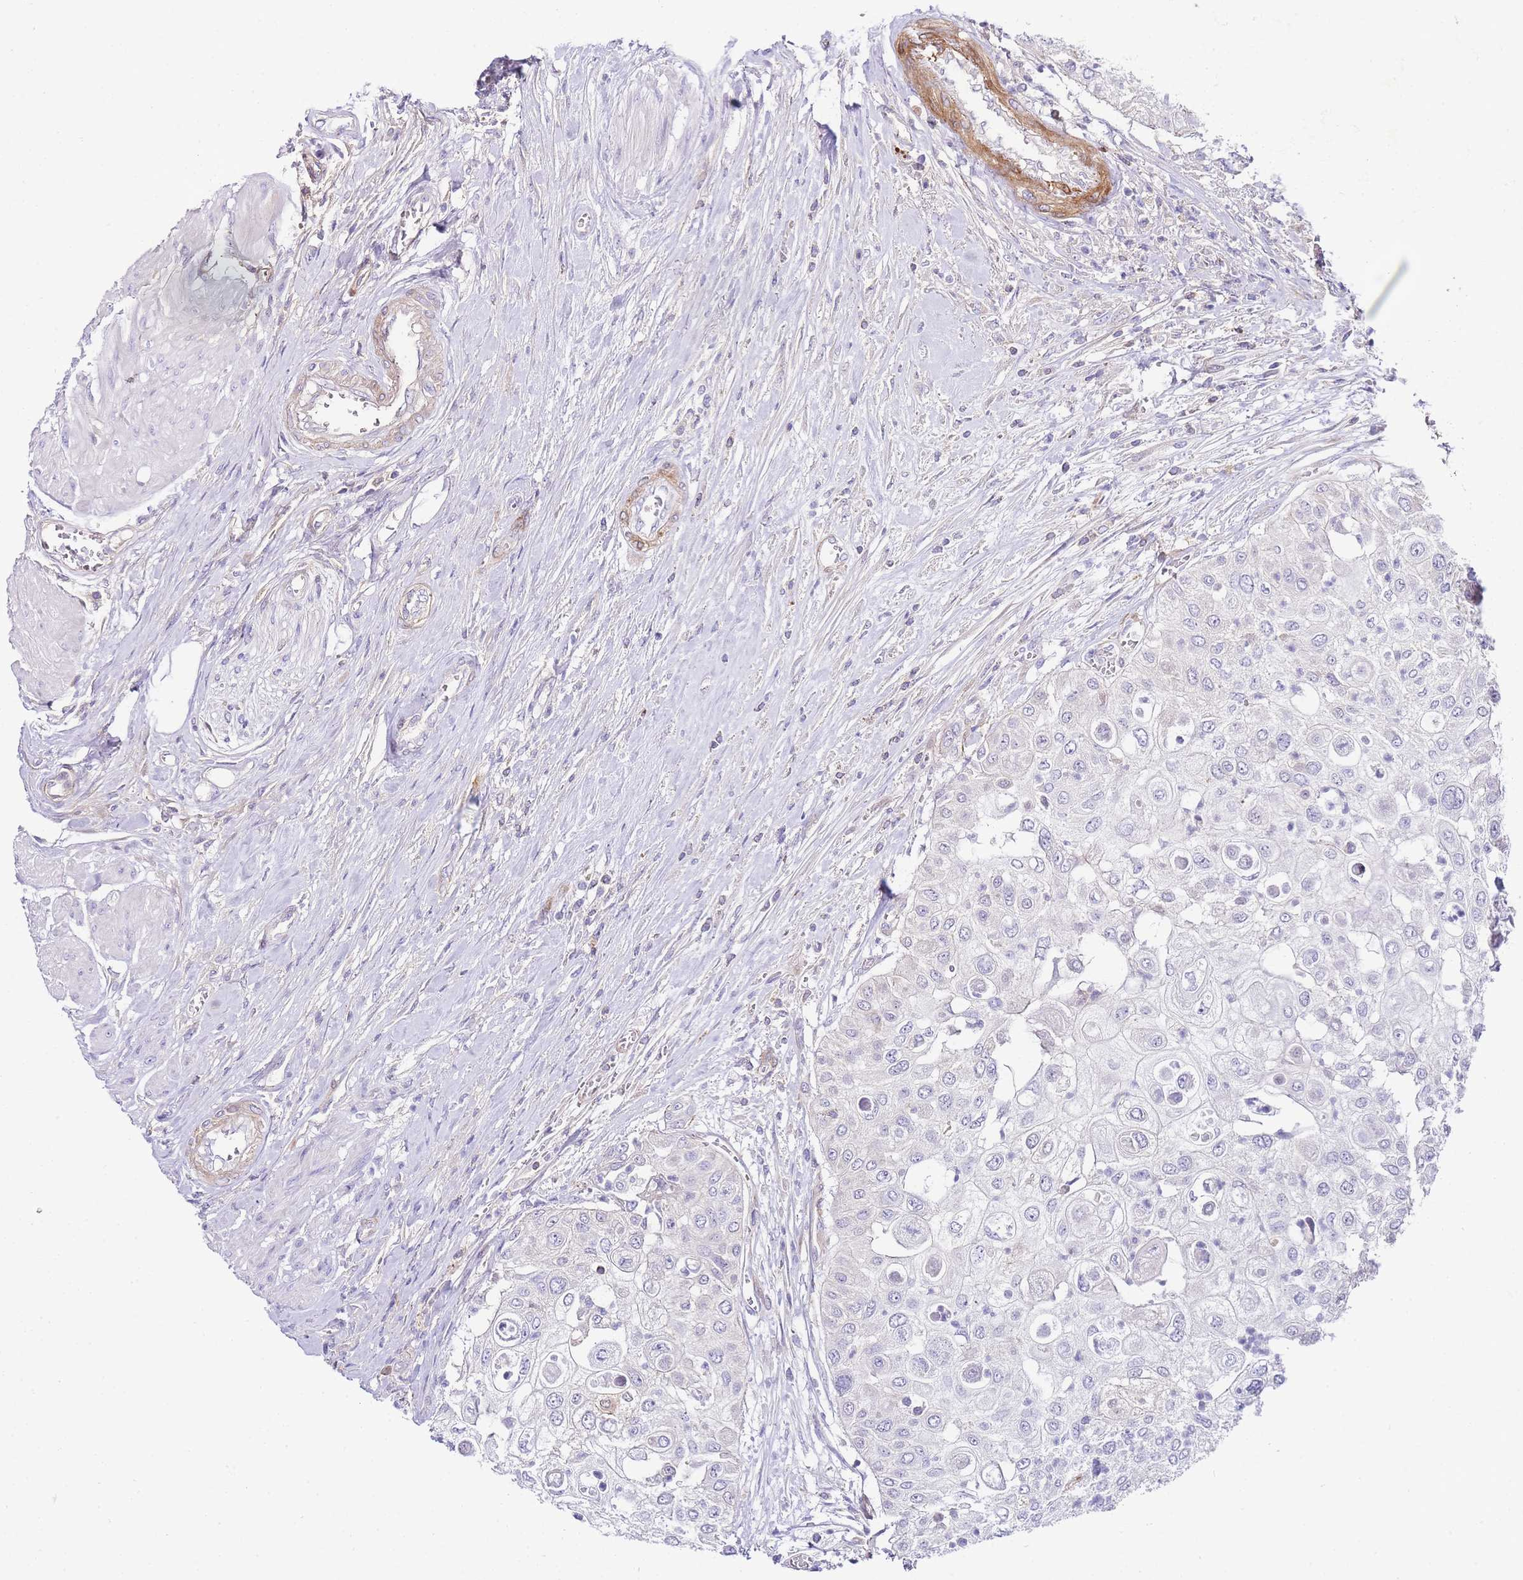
{"staining": {"intensity": "negative", "quantity": "none", "location": "none"}, "tissue": "urothelial cancer", "cell_type": "Tumor cells", "image_type": "cancer", "snomed": [{"axis": "morphology", "description": "Urothelial carcinoma, High grade"}, {"axis": "topography", "description": "Urinary bladder"}], "caption": "High-grade urothelial carcinoma stained for a protein using IHC reveals no expression tumor cells.", "gene": "FBN3", "patient": {"sex": "female", "age": 79}}